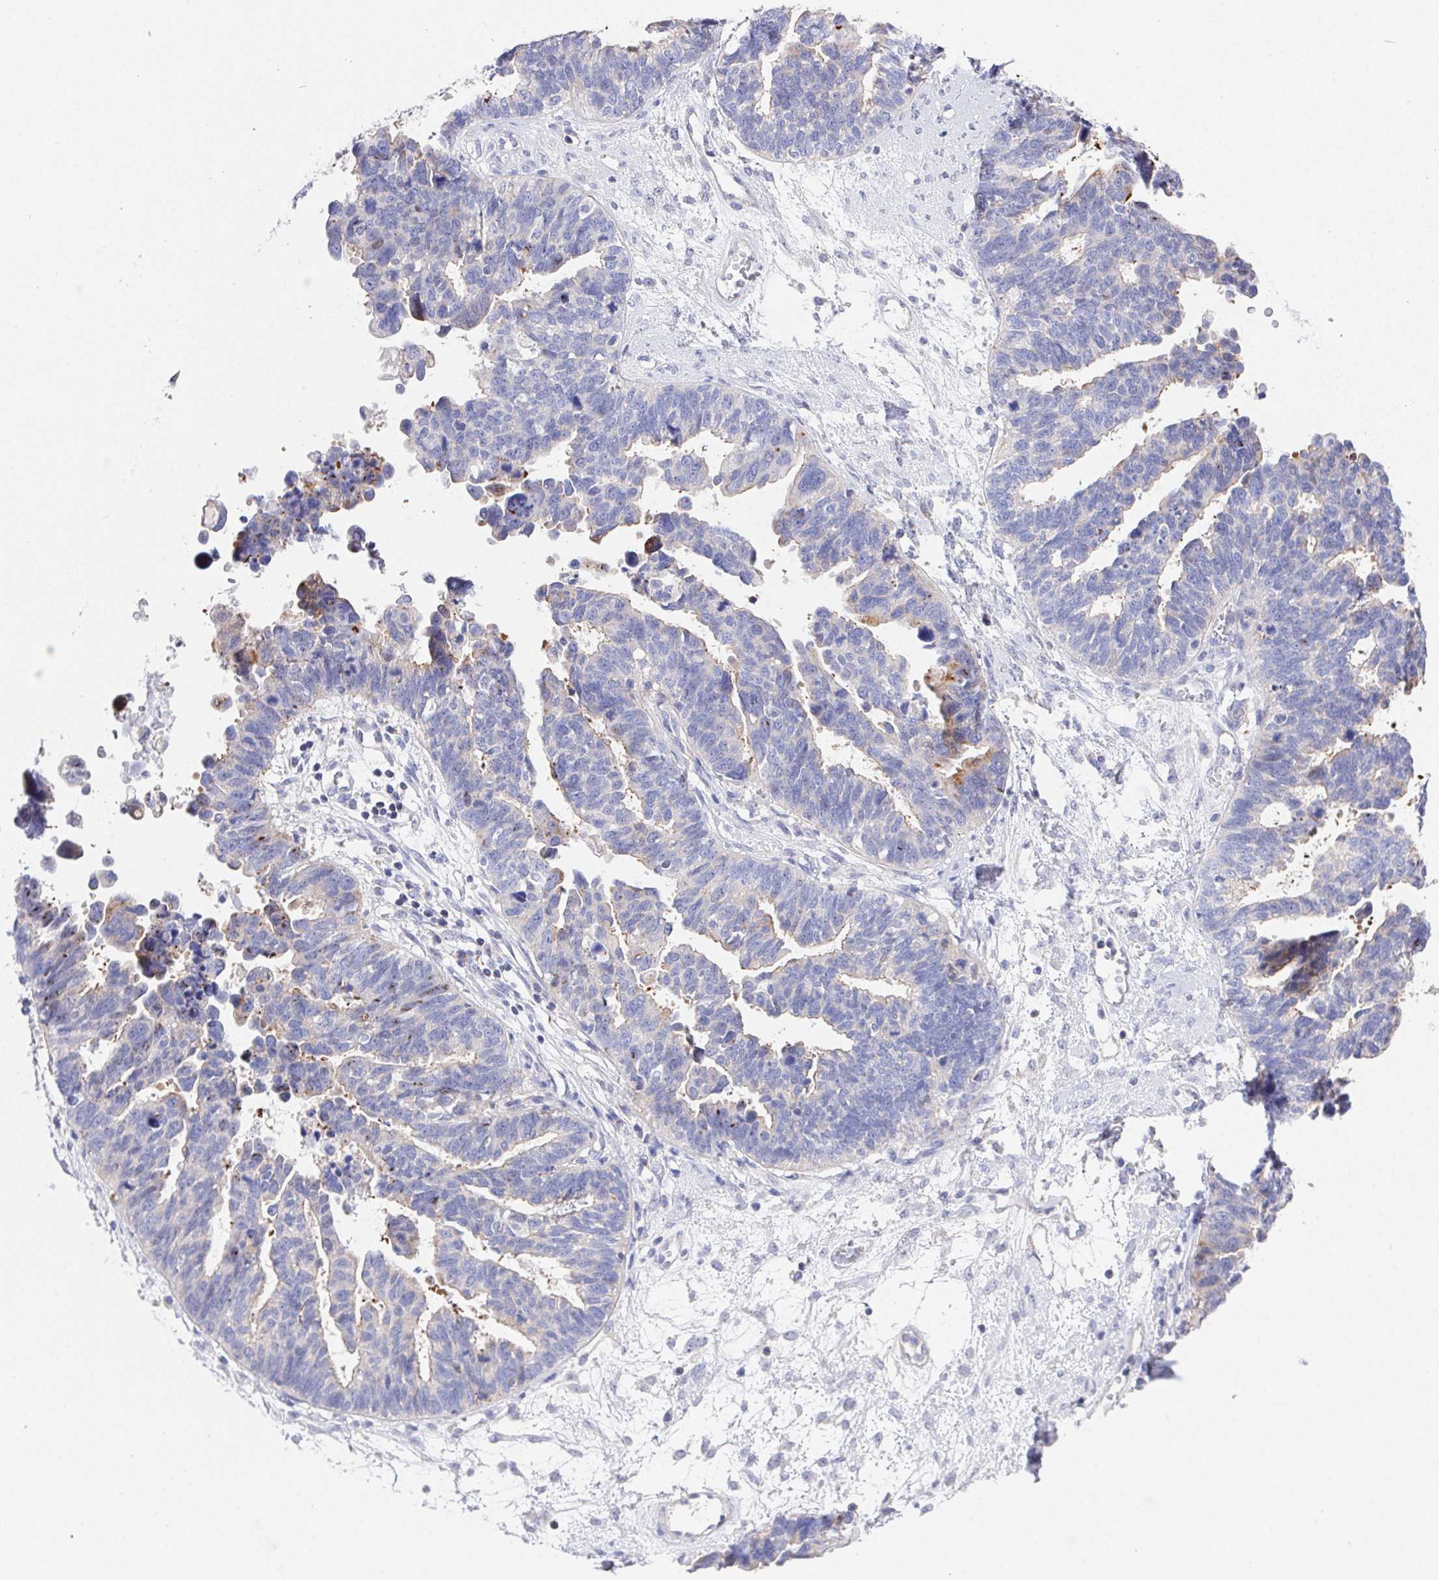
{"staining": {"intensity": "negative", "quantity": "none", "location": "none"}, "tissue": "ovarian cancer", "cell_type": "Tumor cells", "image_type": "cancer", "snomed": [{"axis": "morphology", "description": "Cystadenocarcinoma, serous, NOS"}, {"axis": "topography", "description": "Ovary"}], "caption": "IHC micrograph of ovarian cancer stained for a protein (brown), which shows no positivity in tumor cells.", "gene": "PRG3", "patient": {"sex": "female", "age": 60}}